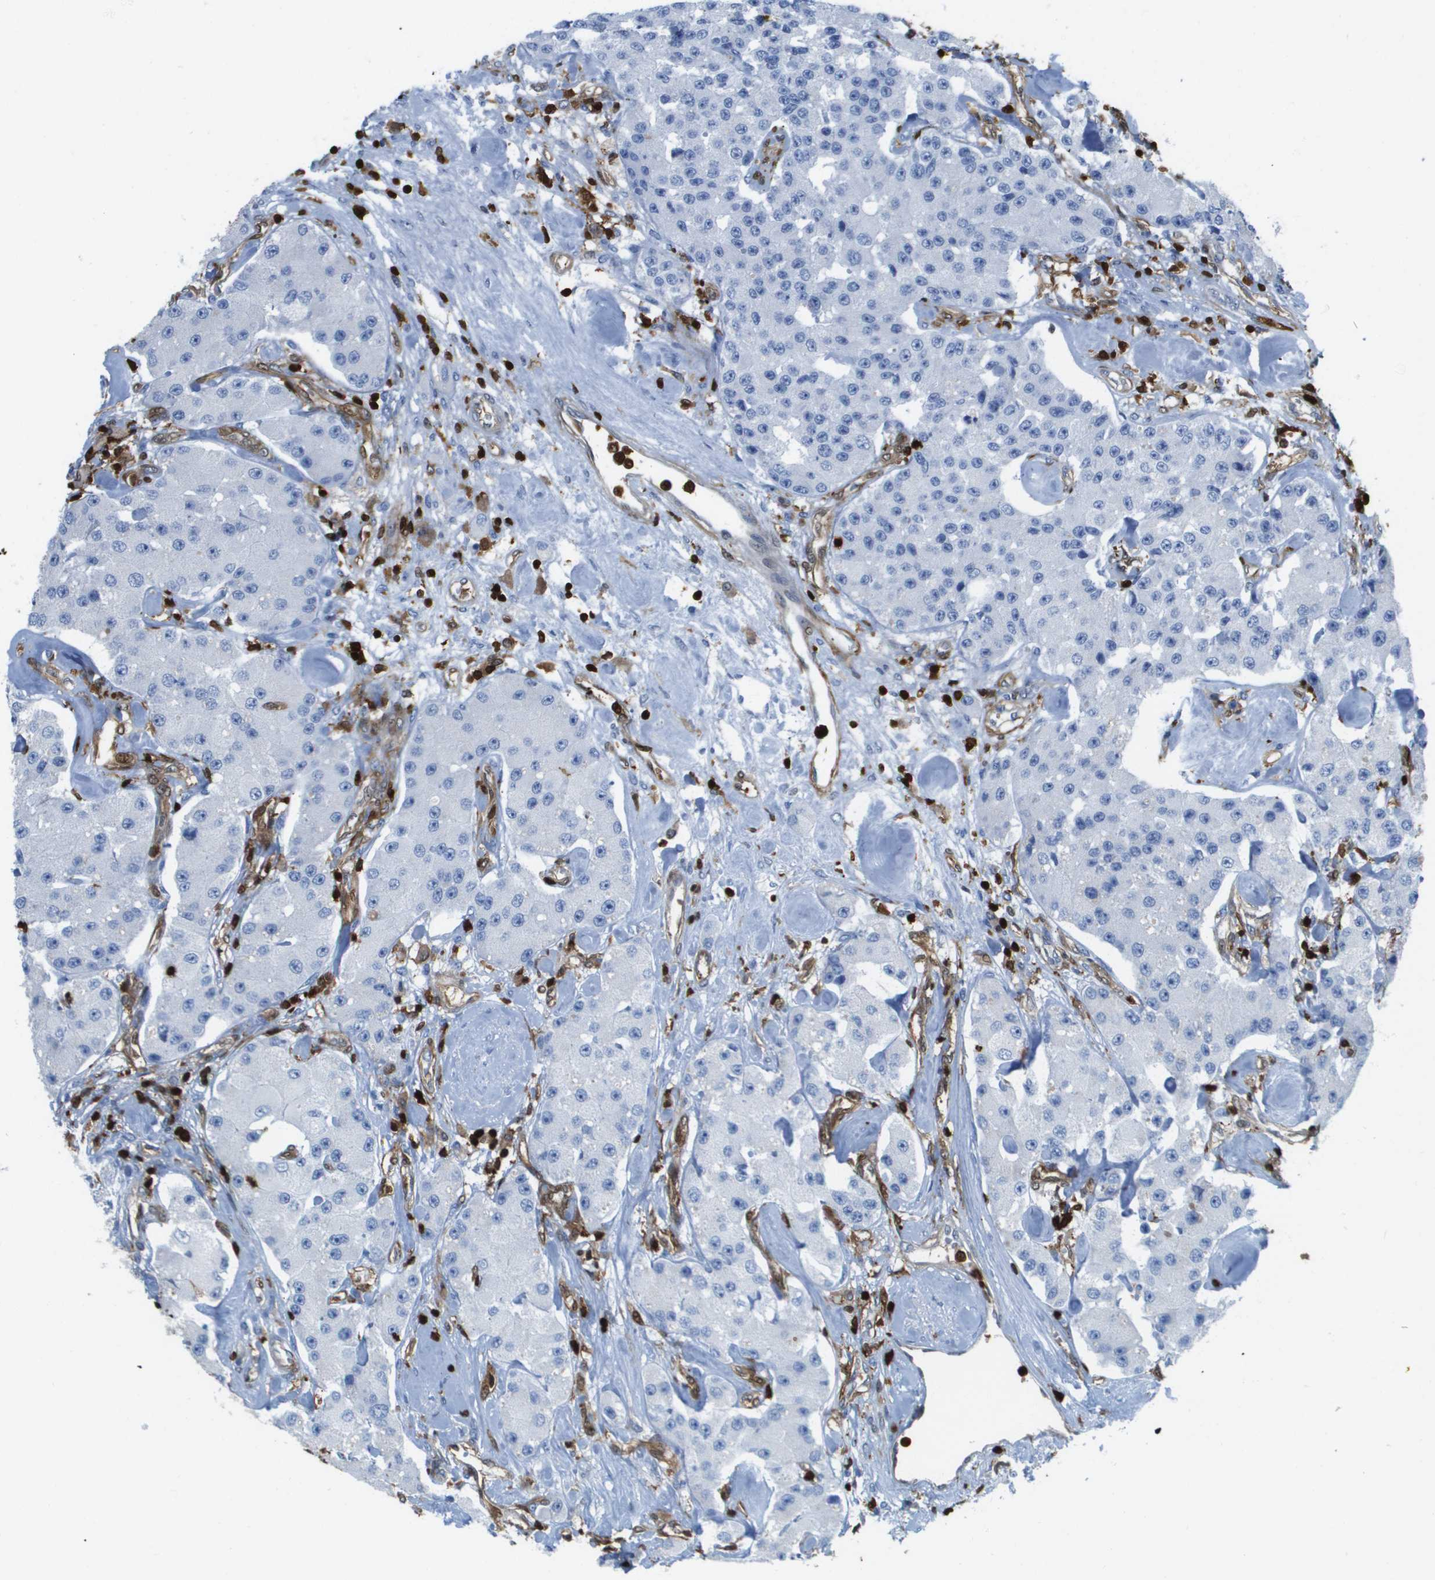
{"staining": {"intensity": "negative", "quantity": "none", "location": "none"}, "tissue": "carcinoid", "cell_type": "Tumor cells", "image_type": "cancer", "snomed": [{"axis": "morphology", "description": "Carcinoid, malignant, NOS"}, {"axis": "topography", "description": "Pancreas"}], "caption": "Immunohistochemical staining of human malignant carcinoid displays no significant expression in tumor cells.", "gene": "DOCK5", "patient": {"sex": "male", "age": 41}}